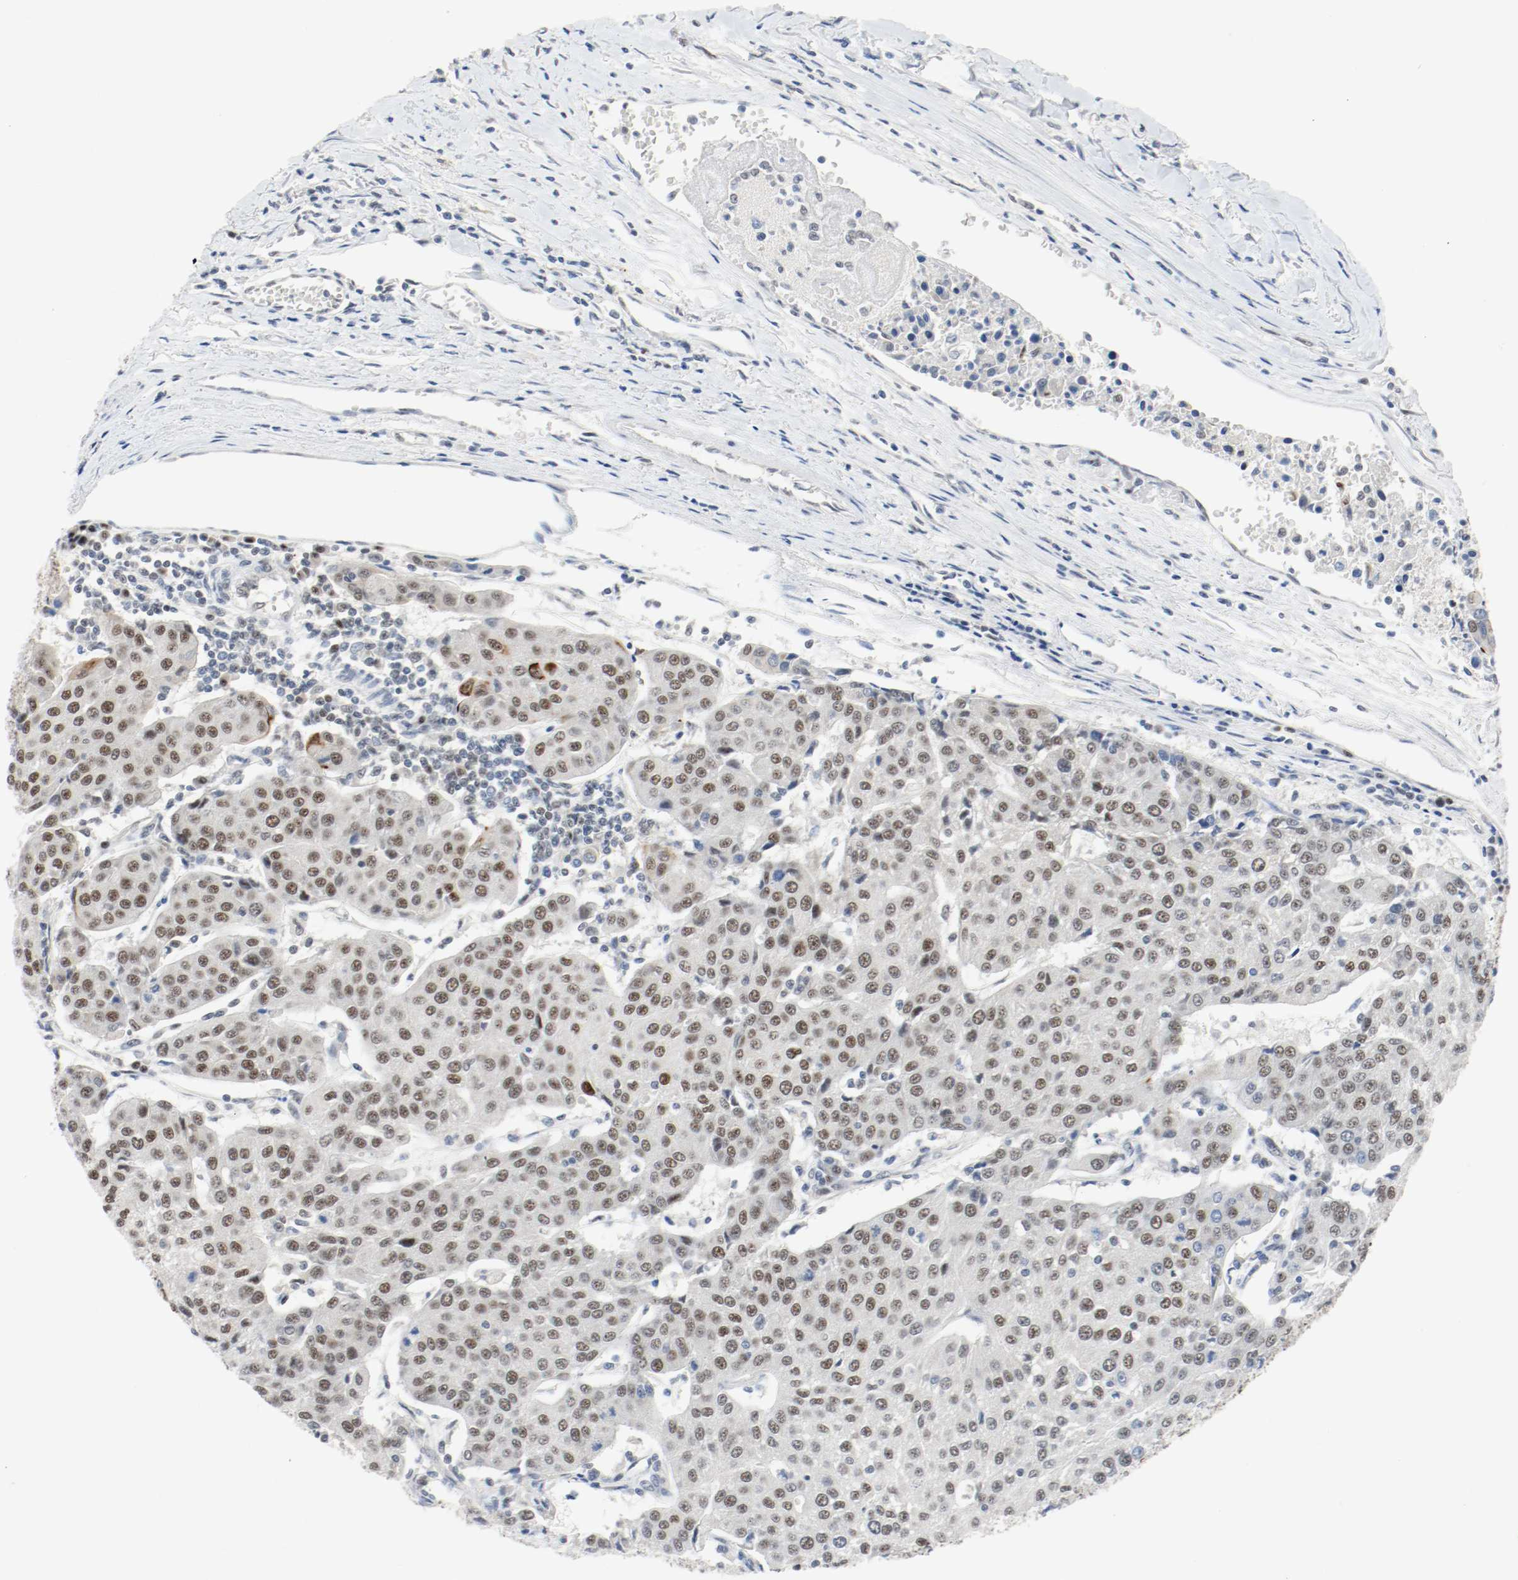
{"staining": {"intensity": "weak", "quantity": "25%-75%", "location": "nuclear"}, "tissue": "urothelial cancer", "cell_type": "Tumor cells", "image_type": "cancer", "snomed": [{"axis": "morphology", "description": "Urothelial carcinoma, High grade"}, {"axis": "topography", "description": "Urinary bladder"}], "caption": "Brown immunohistochemical staining in high-grade urothelial carcinoma exhibits weak nuclear staining in approximately 25%-75% of tumor cells.", "gene": "ASH1L", "patient": {"sex": "female", "age": 85}}